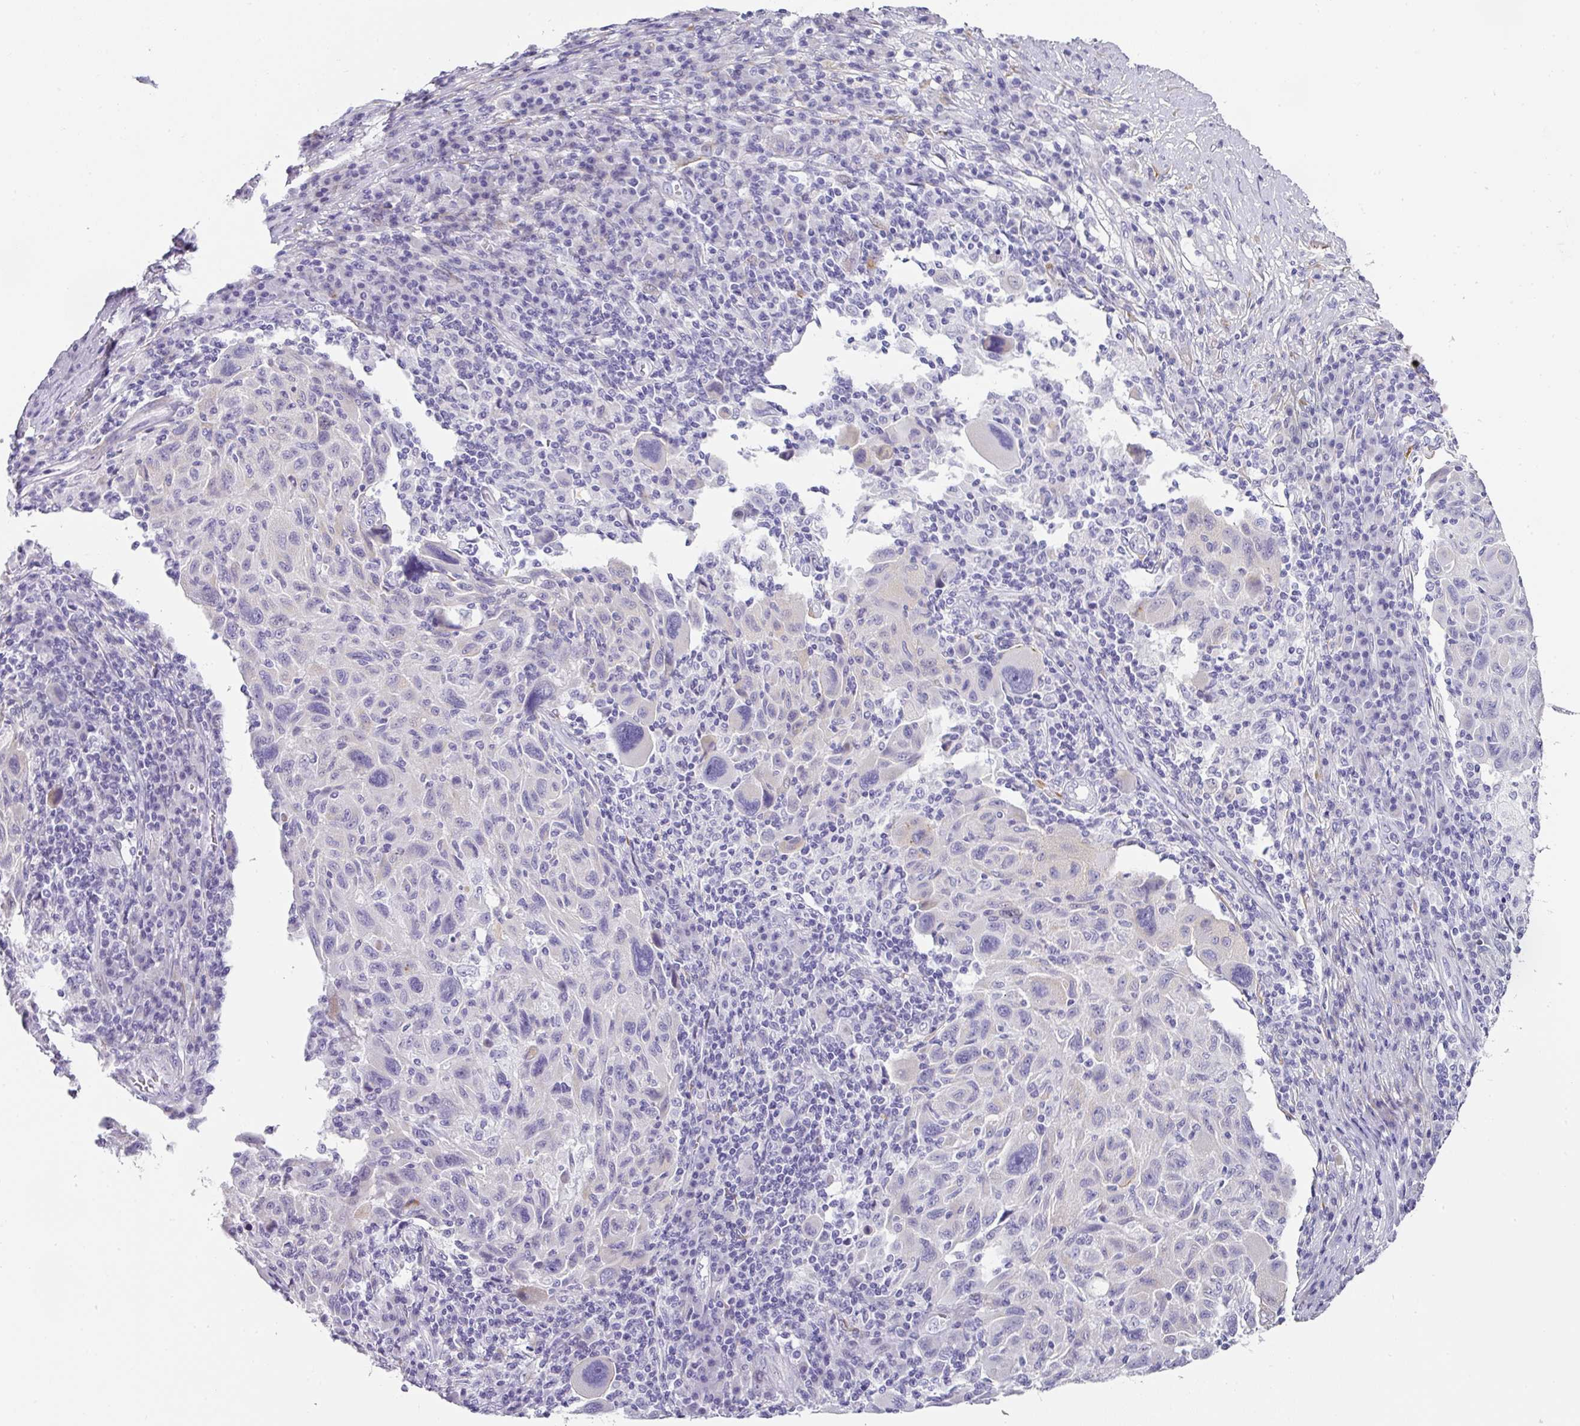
{"staining": {"intensity": "negative", "quantity": "none", "location": "none"}, "tissue": "melanoma", "cell_type": "Tumor cells", "image_type": "cancer", "snomed": [{"axis": "morphology", "description": "Malignant melanoma, NOS"}, {"axis": "topography", "description": "Skin"}], "caption": "The photomicrograph displays no staining of tumor cells in melanoma.", "gene": "ANKRD29", "patient": {"sex": "male", "age": 53}}